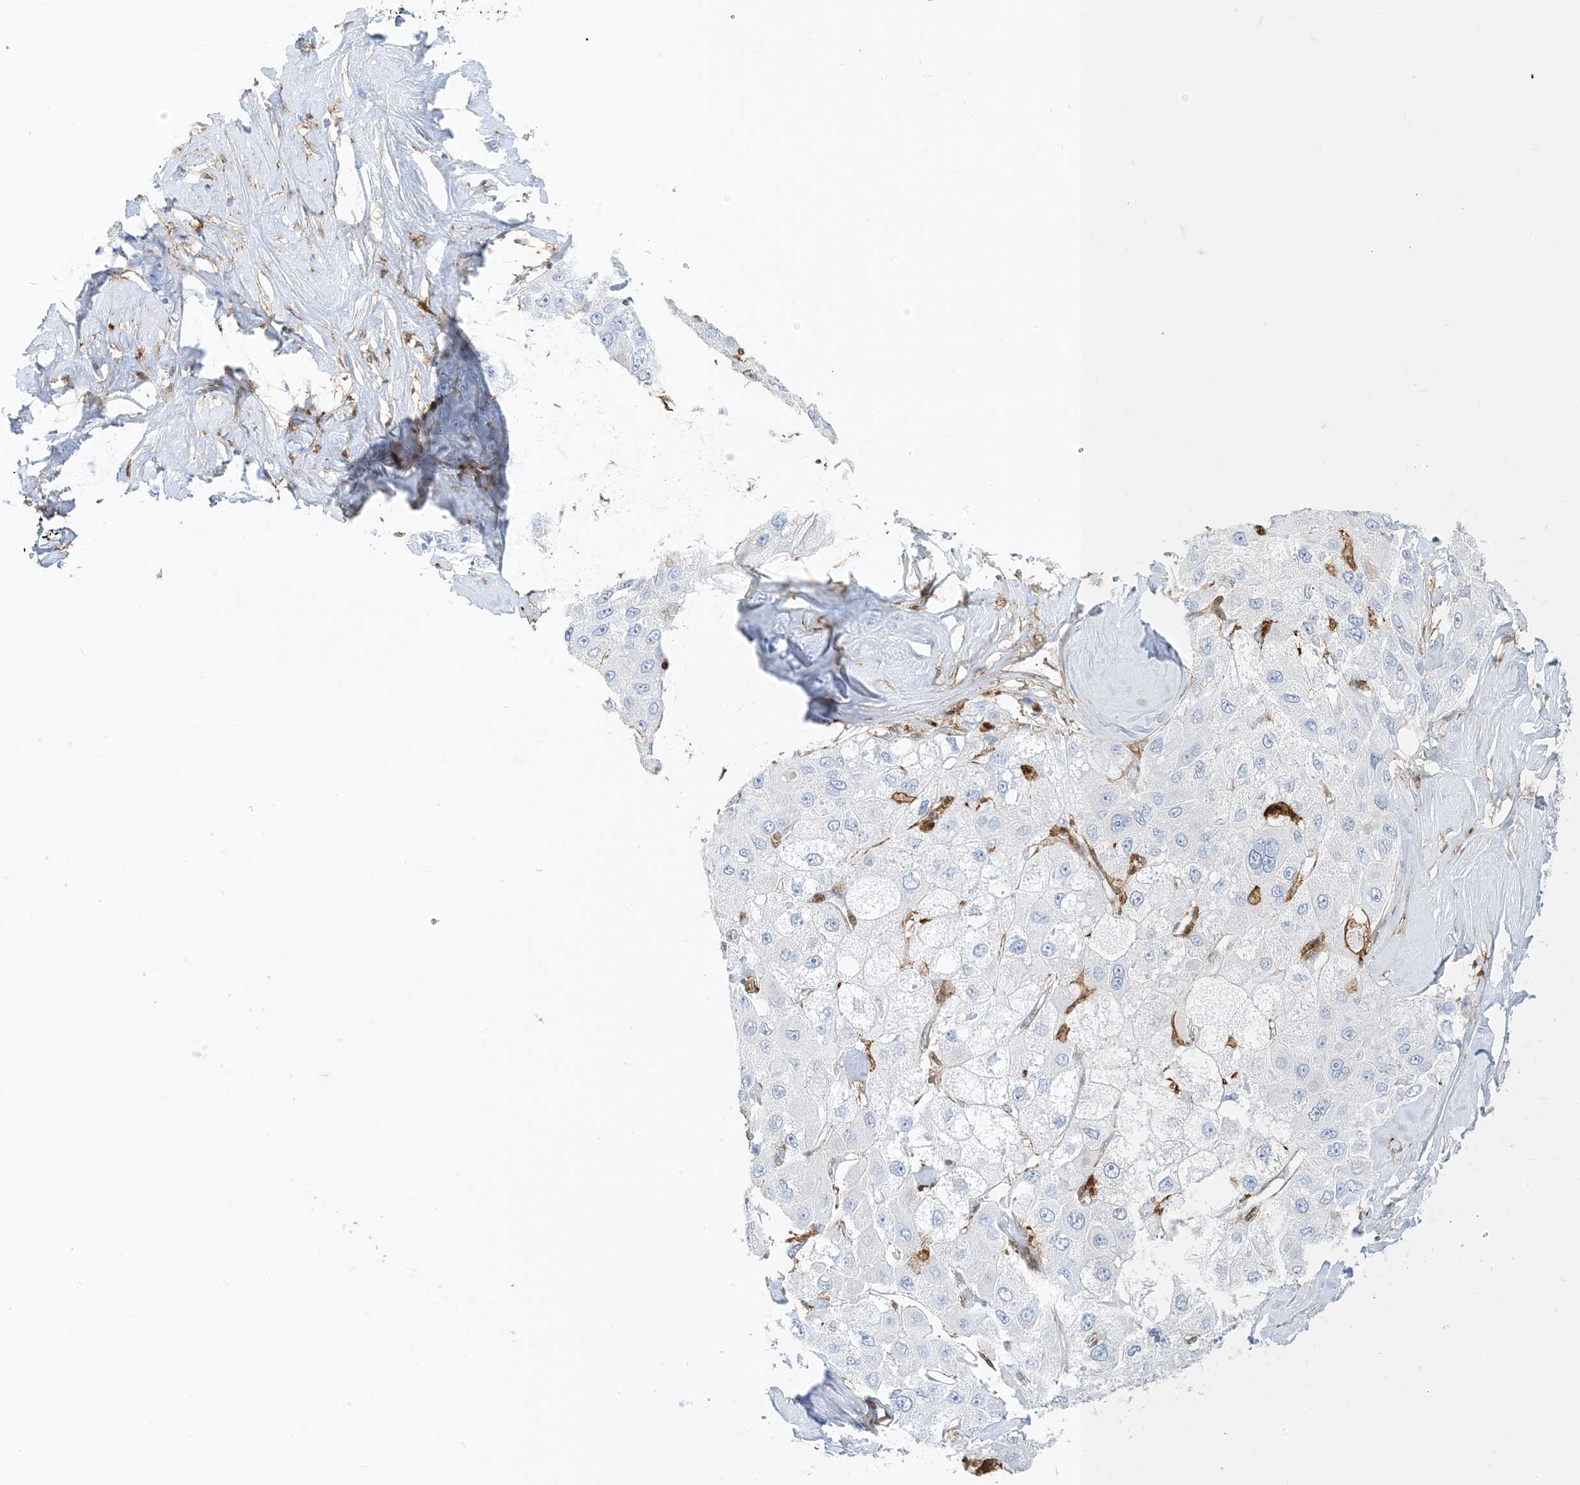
{"staining": {"intensity": "negative", "quantity": "none", "location": "none"}, "tissue": "liver cancer", "cell_type": "Tumor cells", "image_type": "cancer", "snomed": [{"axis": "morphology", "description": "Carcinoma, Hepatocellular, NOS"}, {"axis": "topography", "description": "Liver"}], "caption": "There is no significant expression in tumor cells of liver hepatocellular carcinoma.", "gene": "GSN", "patient": {"sex": "male", "age": 80}}